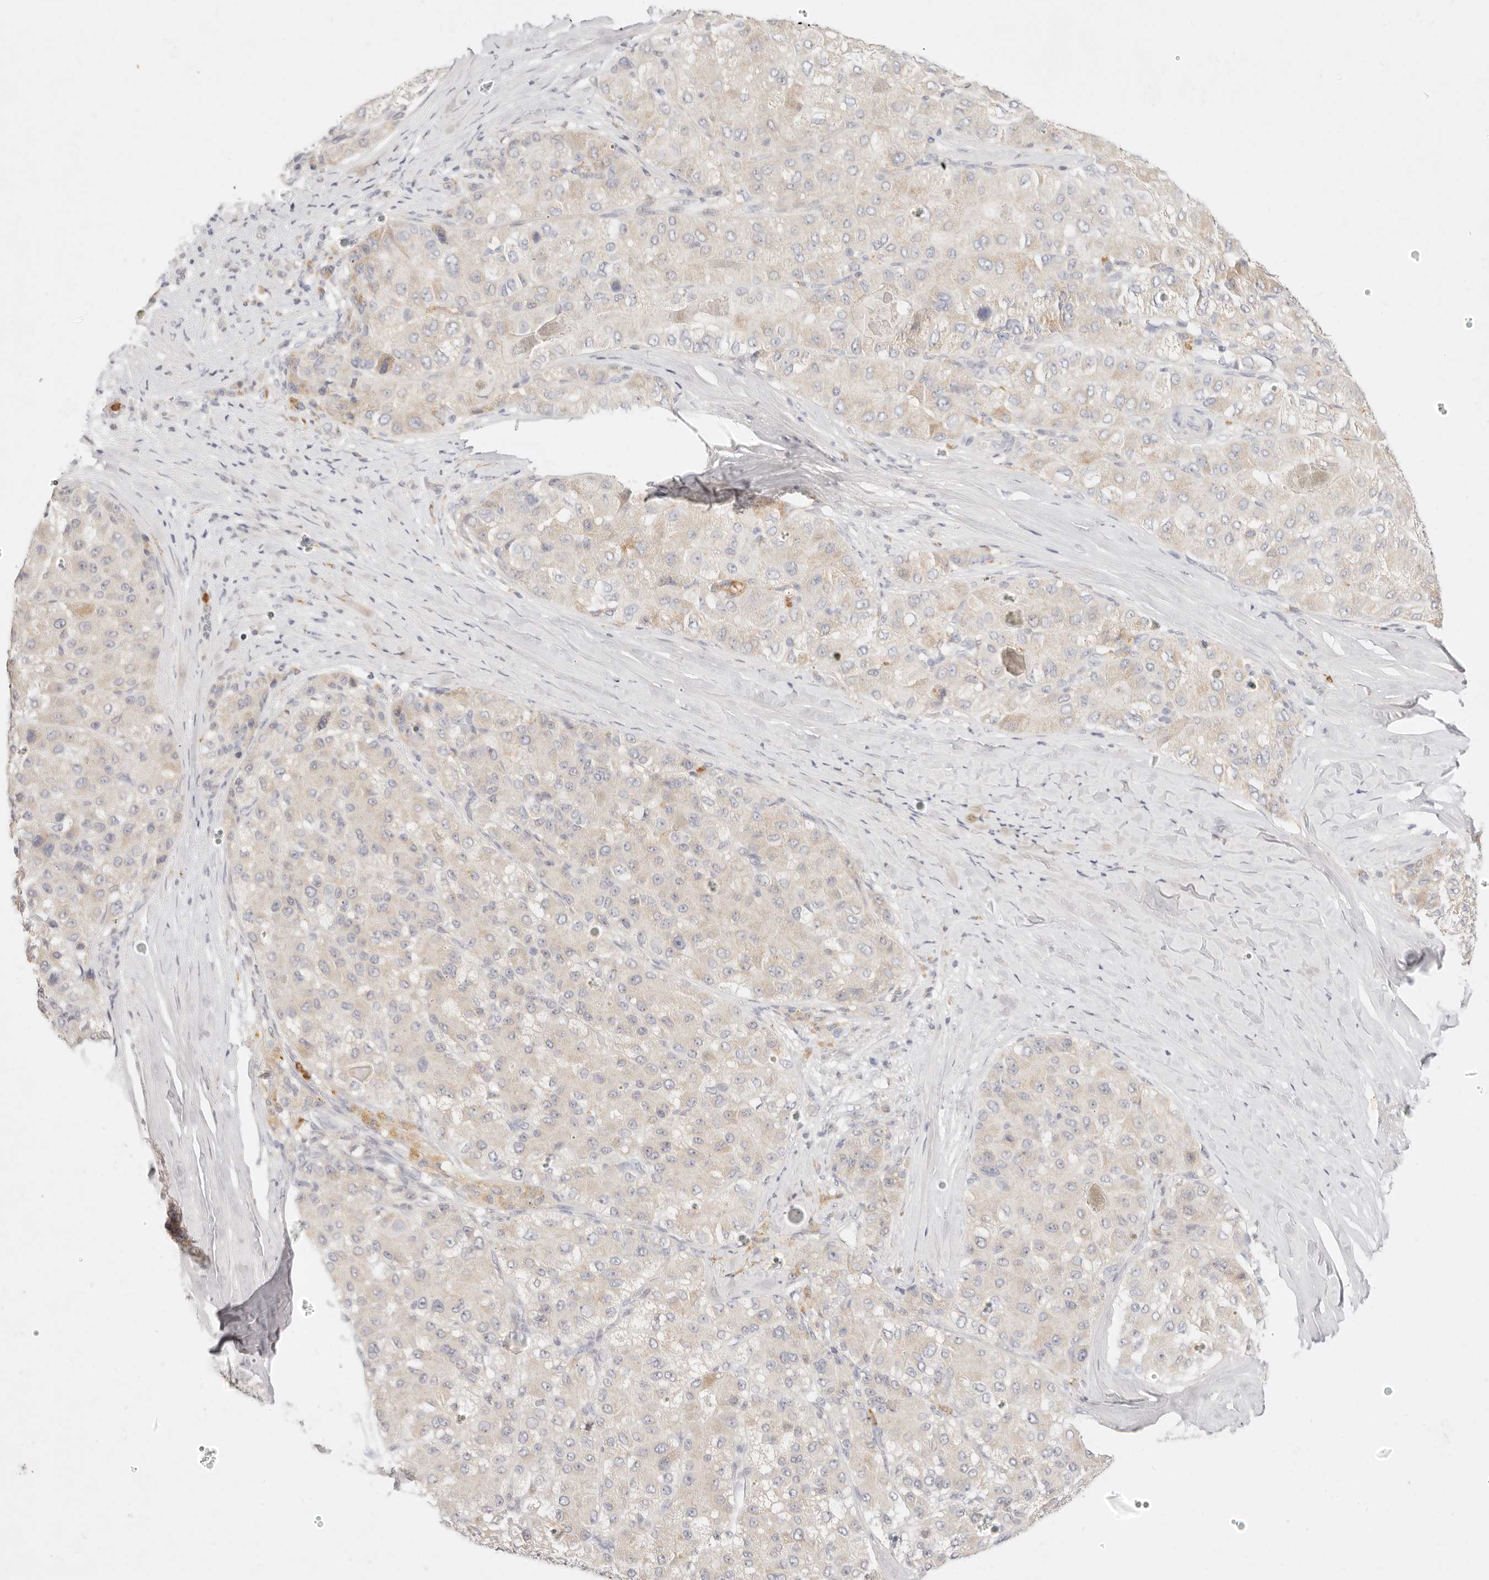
{"staining": {"intensity": "weak", "quantity": "<25%", "location": "cytoplasmic/membranous"}, "tissue": "liver cancer", "cell_type": "Tumor cells", "image_type": "cancer", "snomed": [{"axis": "morphology", "description": "Carcinoma, Hepatocellular, NOS"}, {"axis": "topography", "description": "Liver"}], "caption": "DAB (3,3'-diaminobenzidine) immunohistochemical staining of liver cancer (hepatocellular carcinoma) exhibits no significant staining in tumor cells.", "gene": "GPR84", "patient": {"sex": "male", "age": 80}}